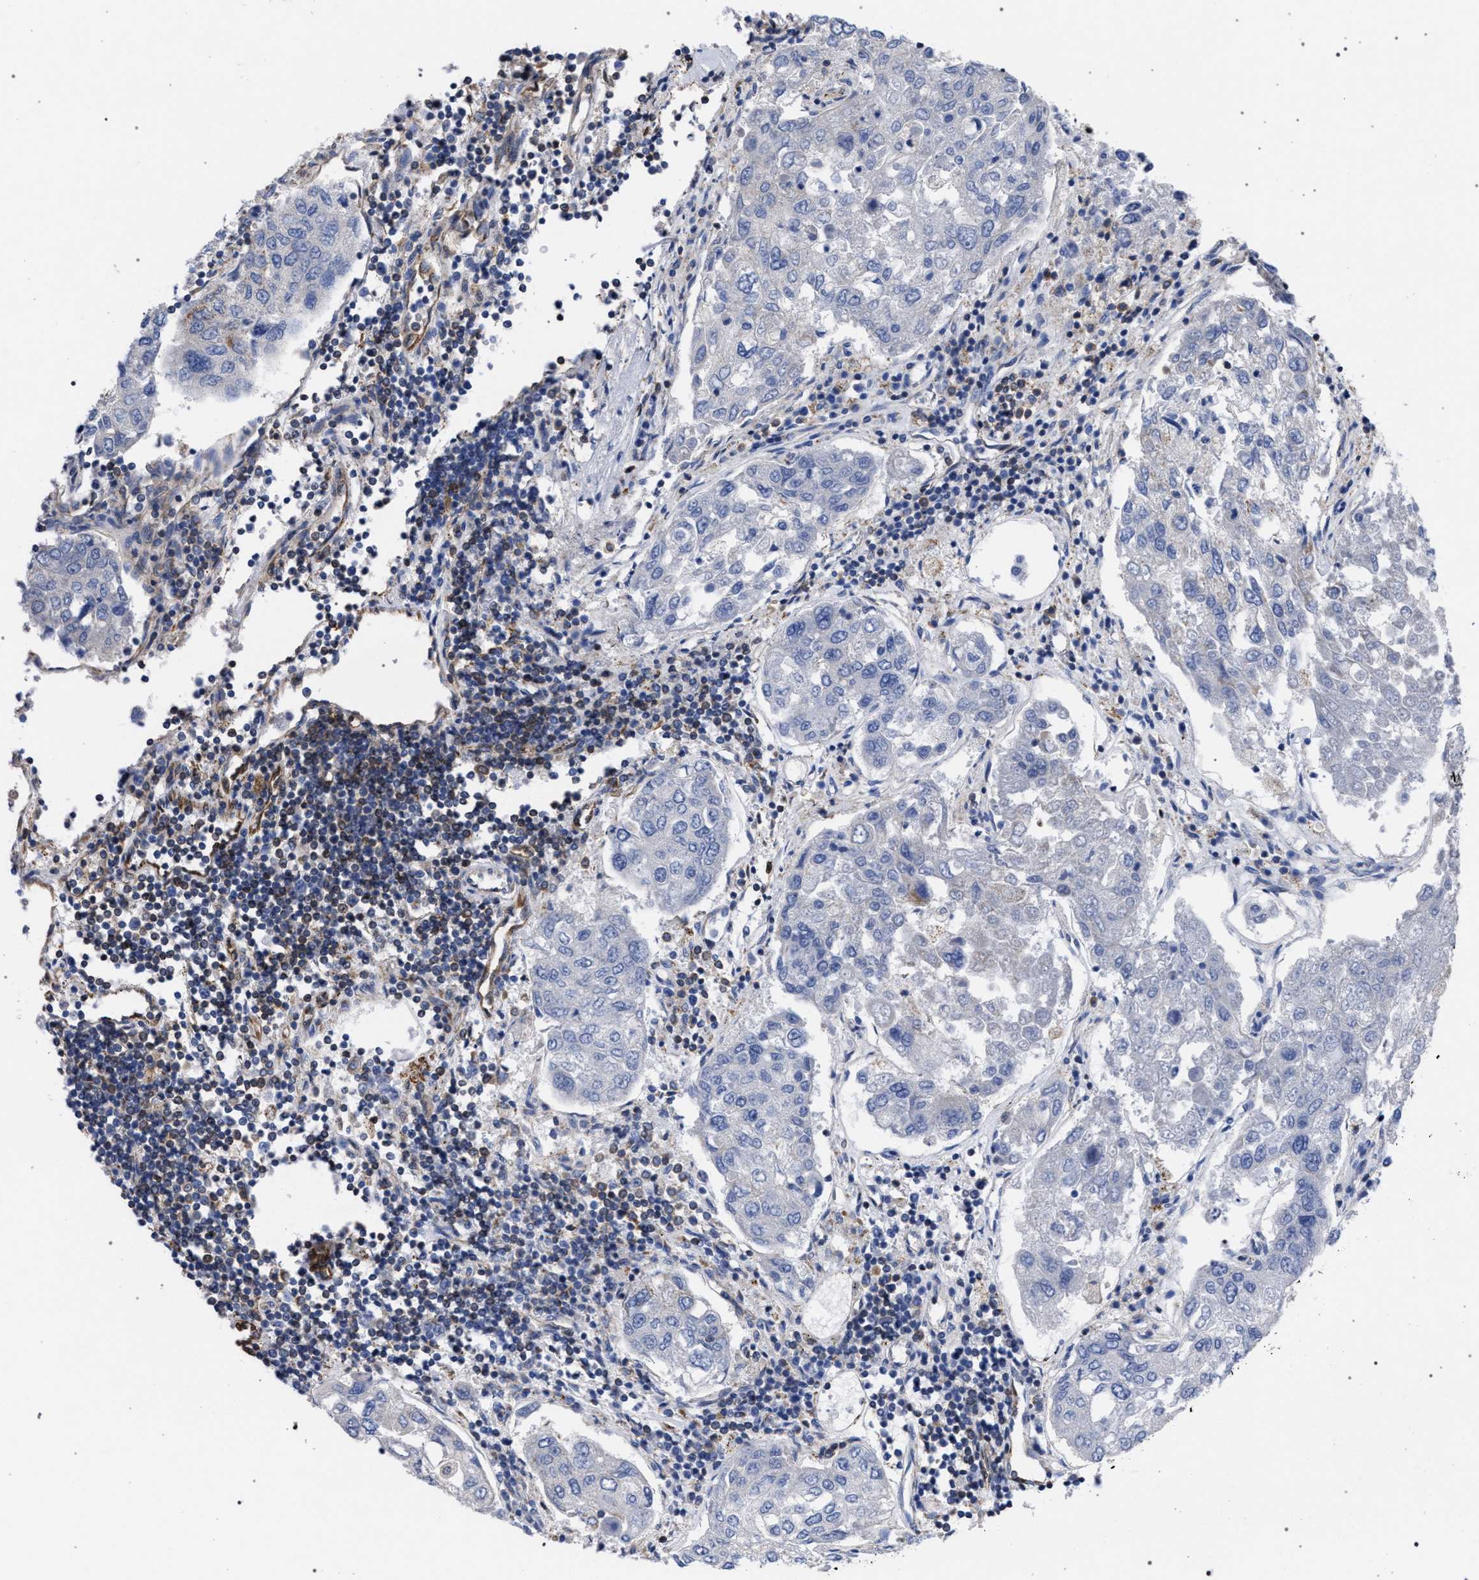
{"staining": {"intensity": "negative", "quantity": "none", "location": "none"}, "tissue": "urothelial cancer", "cell_type": "Tumor cells", "image_type": "cancer", "snomed": [{"axis": "morphology", "description": "Urothelial carcinoma, High grade"}, {"axis": "topography", "description": "Lymph node"}, {"axis": "topography", "description": "Urinary bladder"}], "caption": "Tumor cells are negative for brown protein staining in high-grade urothelial carcinoma.", "gene": "ACADS", "patient": {"sex": "male", "age": 51}}